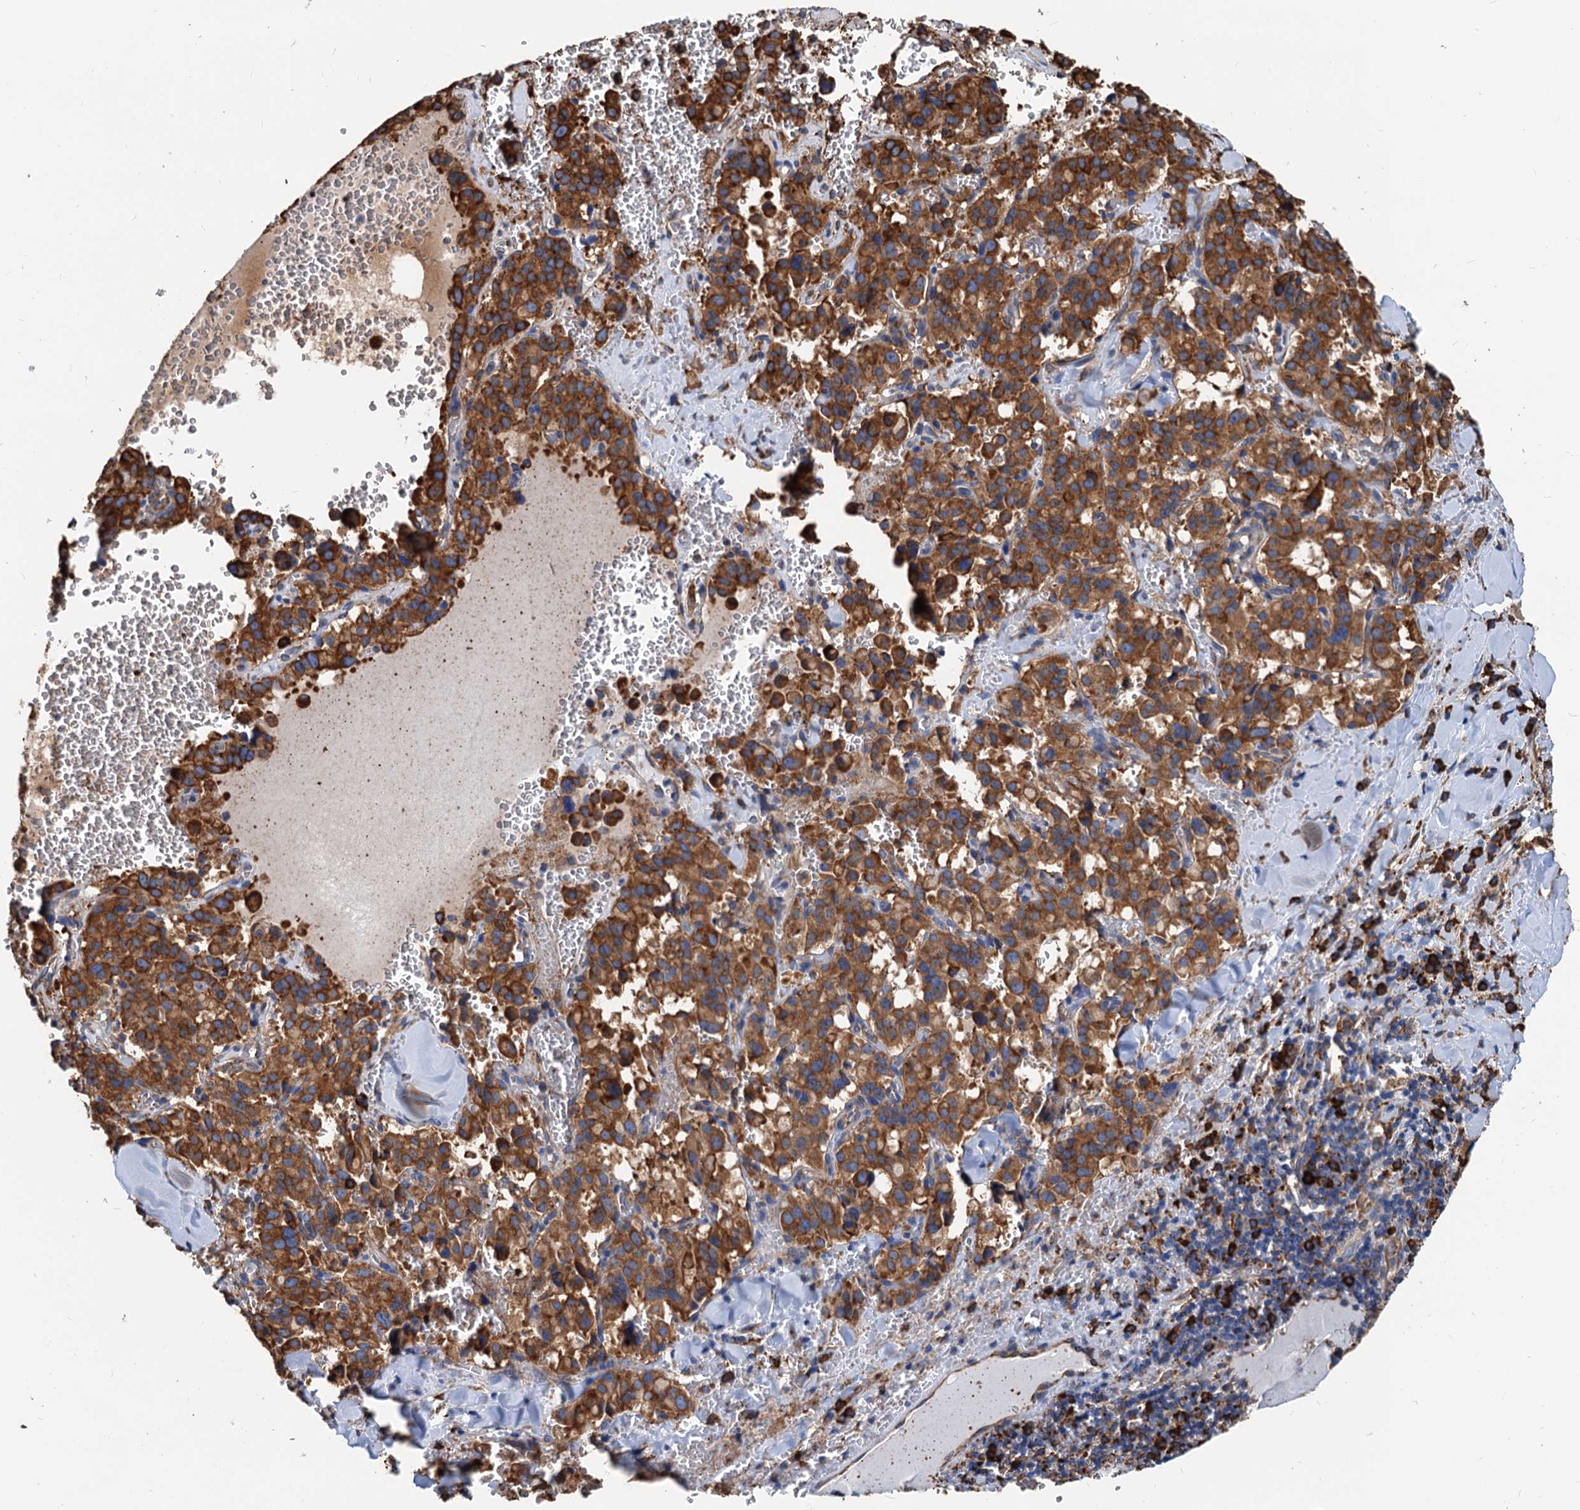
{"staining": {"intensity": "strong", "quantity": ">75%", "location": "cytoplasmic/membranous"}, "tissue": "pancreatic cancer", "cell_type": "Tumor cells", "image_type": "cancer", "snomed": [{"axis": "morphology", "description": "Adenocarcinoma, NOS"}, {"axis": "topography", "description": "Pancreas"}], "caption": "Pancreatic adenocarcinoma was stained to show a protein in brown. There is high levels of strong cytoplasmic/membranous expression in approximately >75% of tumor cells. (DAB (3,3'-diaminobenzidine) = brown stain, brightfield microscopy at high magnification).", "gene": "HSPA5", "patient": {"sex": "male", "age": 65}}